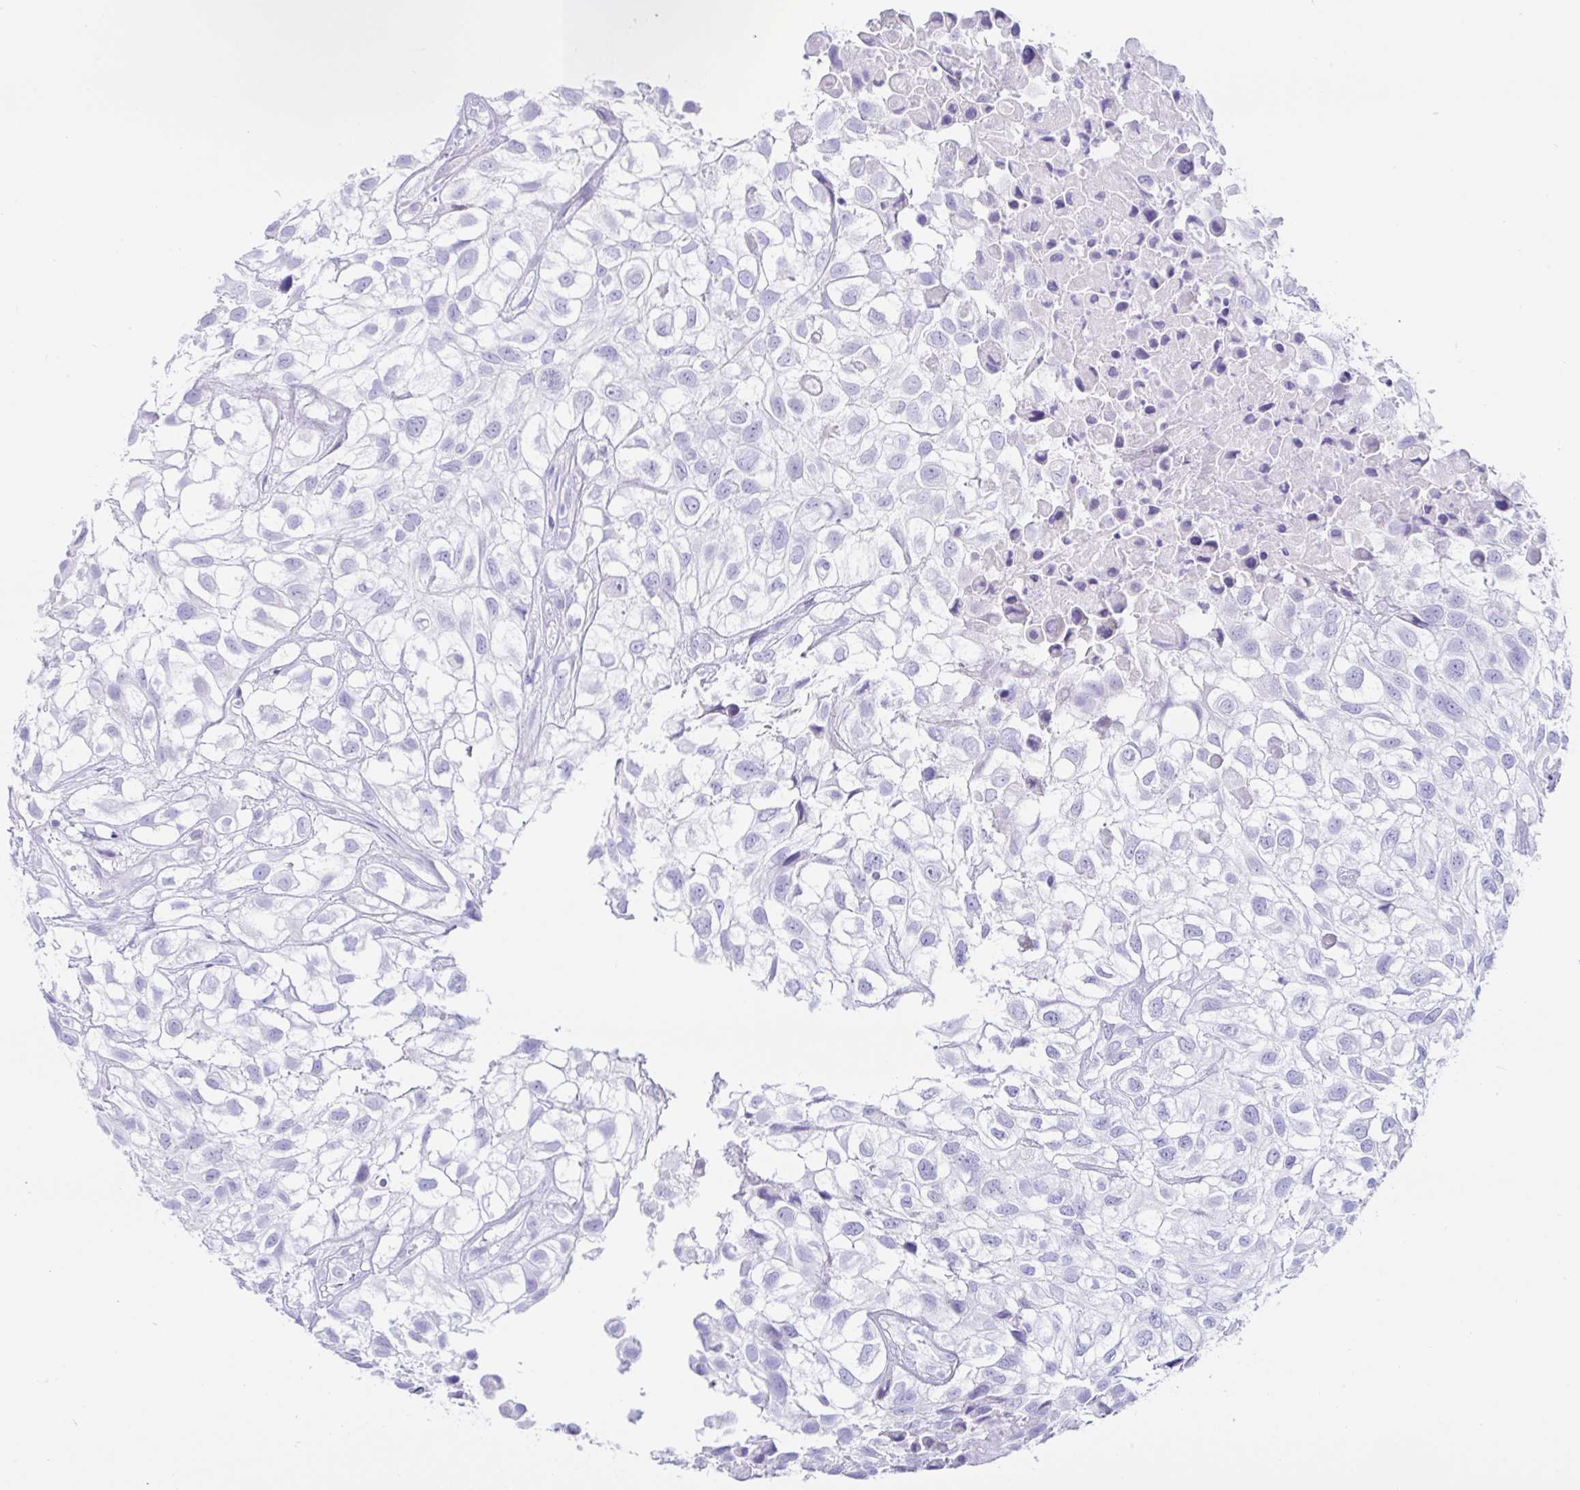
{"staining": {"intensity": "negative", "quantity": "none", "location": "none"}, "tissue": "urothelial cancer", "cell_type": "Tumor cells", "image_type": "cancer", "snomed": [{"axis": "morphology", "description": "Urothelial carcinoma, High grade"}, {"axis": "topography", "description": "Urinary bladder"}], "caption": "A high-resolution histopathology image shows IHC staining of high-grade urothelial carcinoma, which reveals no significant staining in tumor cells.", "gene": "PAX8", "patient": {"sex": "male", "age": 56}}